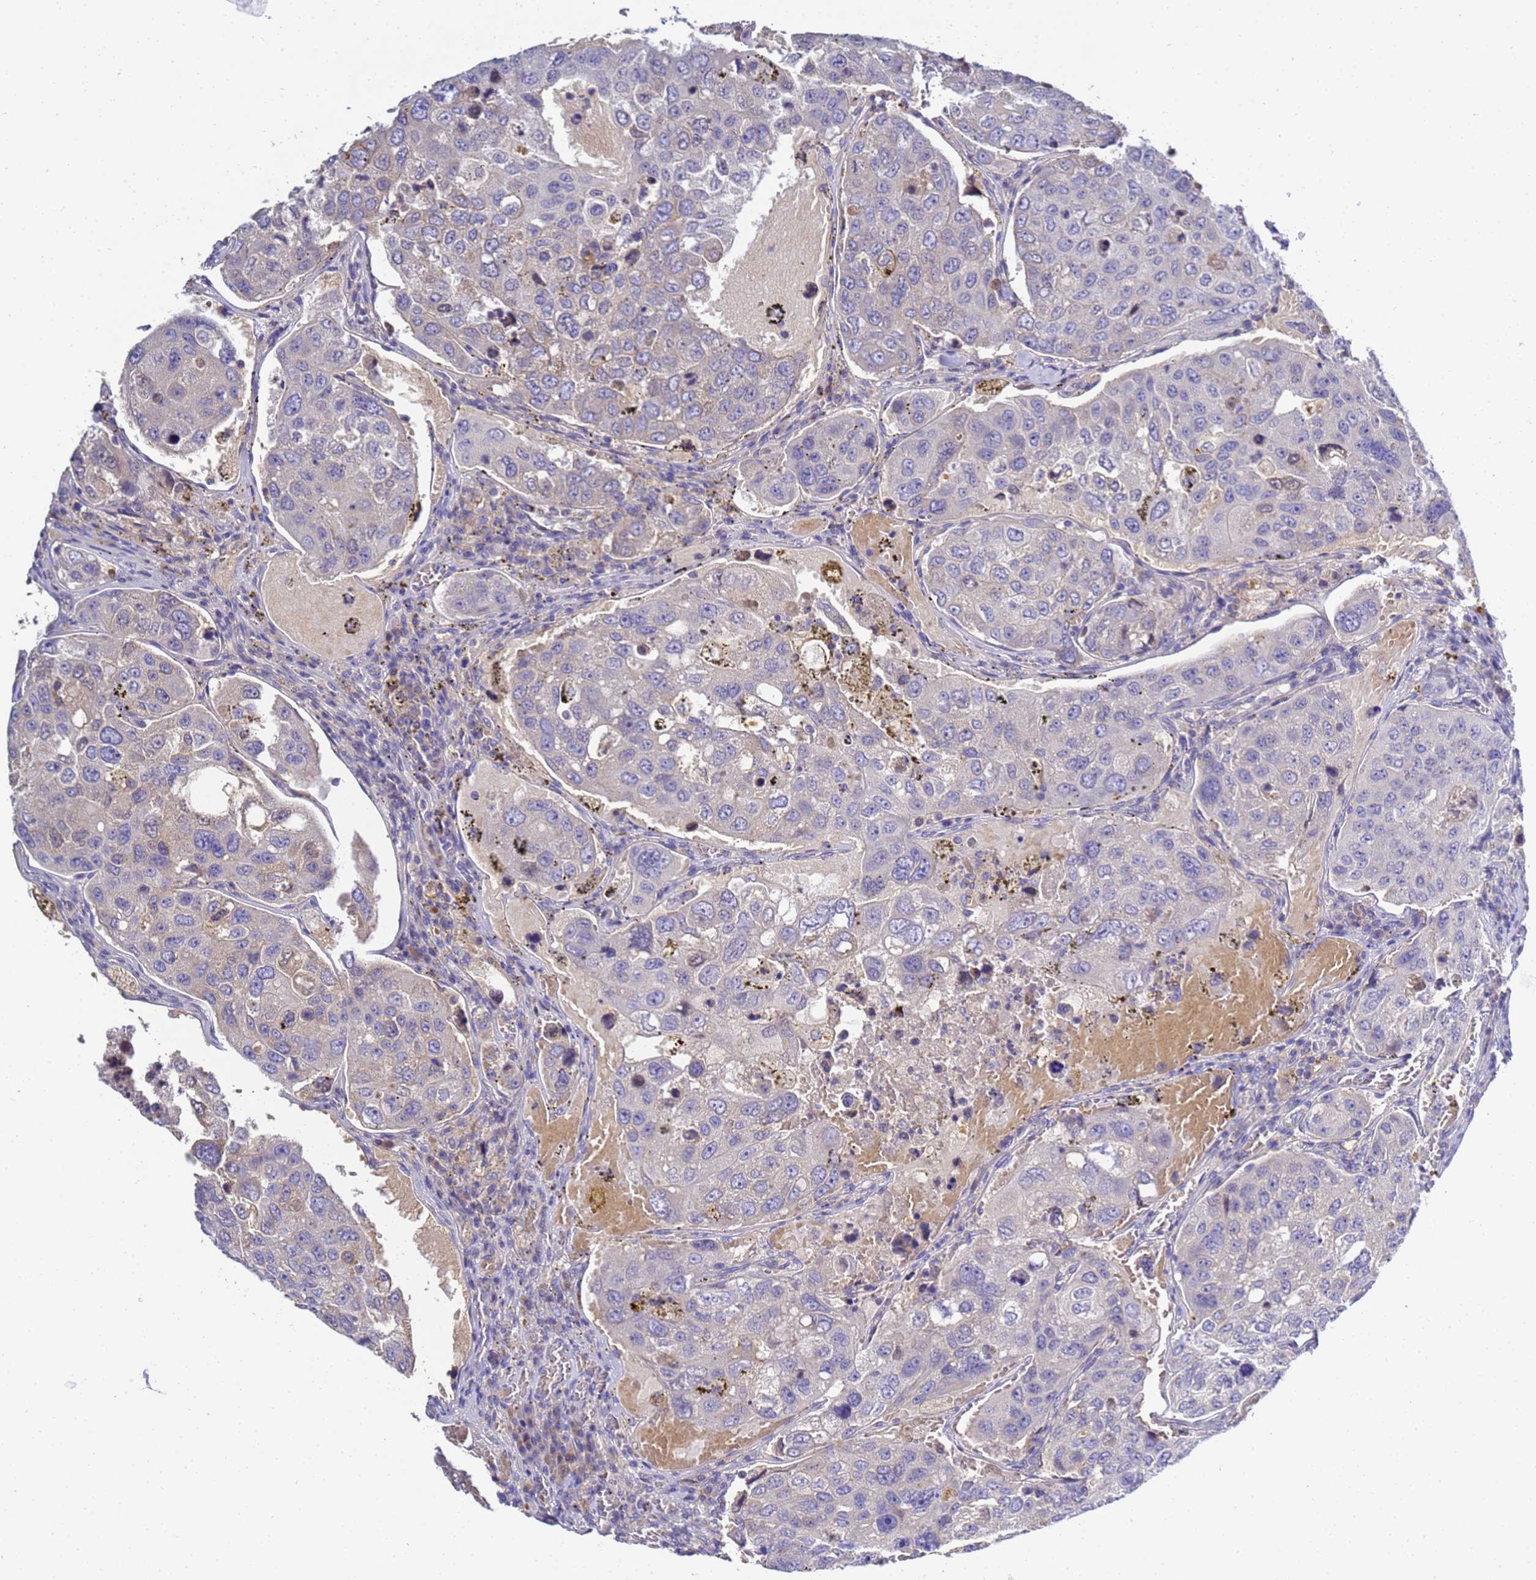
{"staining": {"intensity": "negative", "quantity": "none", "location": "none"}, "tissue": "urothelial cancer", "cell_type": "Tumor cells", "image_type": "cancer", "snomed": [{"axis": "morphology", "description": "Urothelial carcinoma, High grade"}, {"axis": "topography", "description": "Lymph node"}, {"axis": "topography", "description": "Urinary bladder"}], "caption": "Immunohistochemical staining of urothelial cancer demonstrates no significant staining in tumor cells. (DAB (3,3'-diaminobenzidine) immunohistochemistry (IHC) with hematoxylin counter stain).", "gene": "TBCD", "patient": {"sex": "male", "age": 51}}